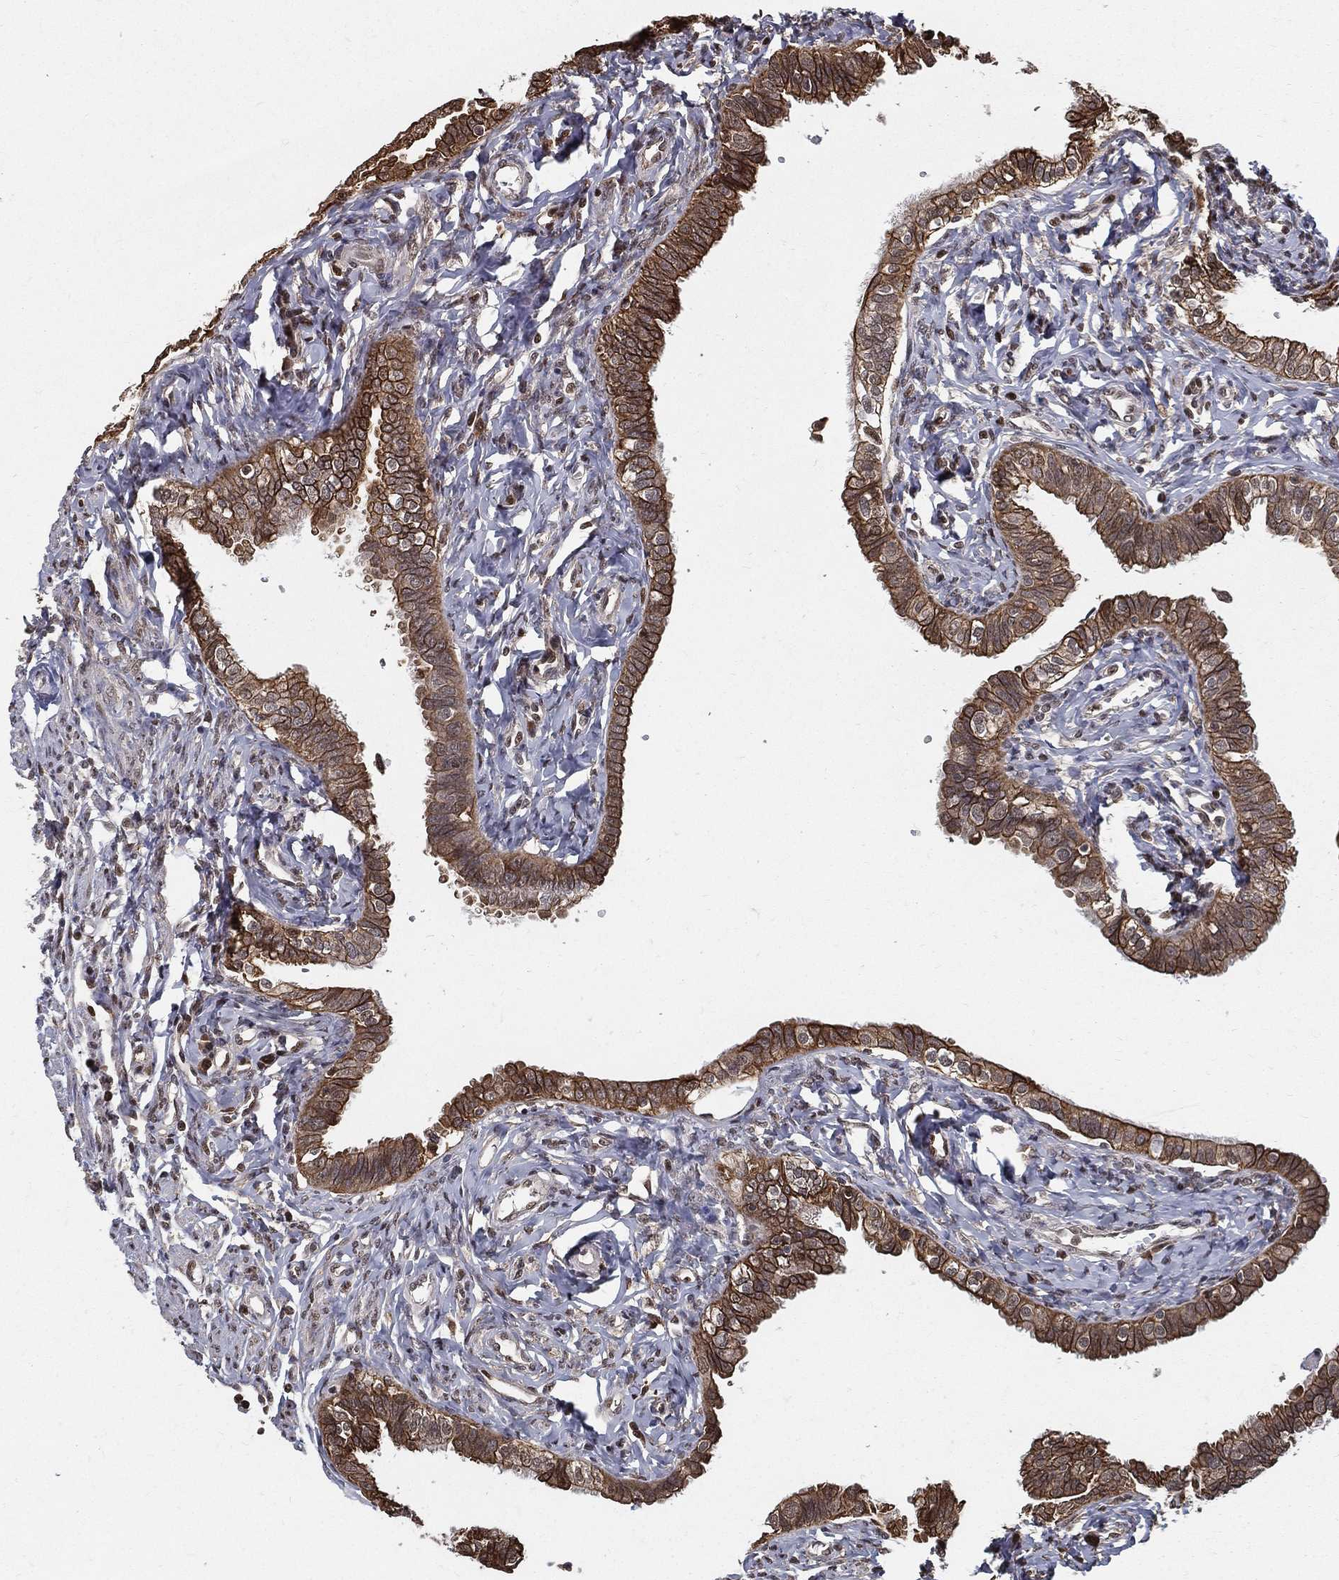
{"staining": {"intensity": "strong", "quantity": ">75%", "location": "cytoplasmic/membranous"}, "tissue": "fallopian tube", "cell_type": "Glandular cells", "image_type": "normal", "snomed": [{"axis": "morphology", "description": "Normal tissue, NOS"}, {"axis": "topography", "description": "Fallopian tube"}], "caption": "Approximately >75% of glandular cells in normal fallopian tube display strong cytoplasmic/membranous protein staining as visualized by brown immunohistochemical staining.", "gene": "SLC6A6", "patient": {"sex": "female", "age": 54}}